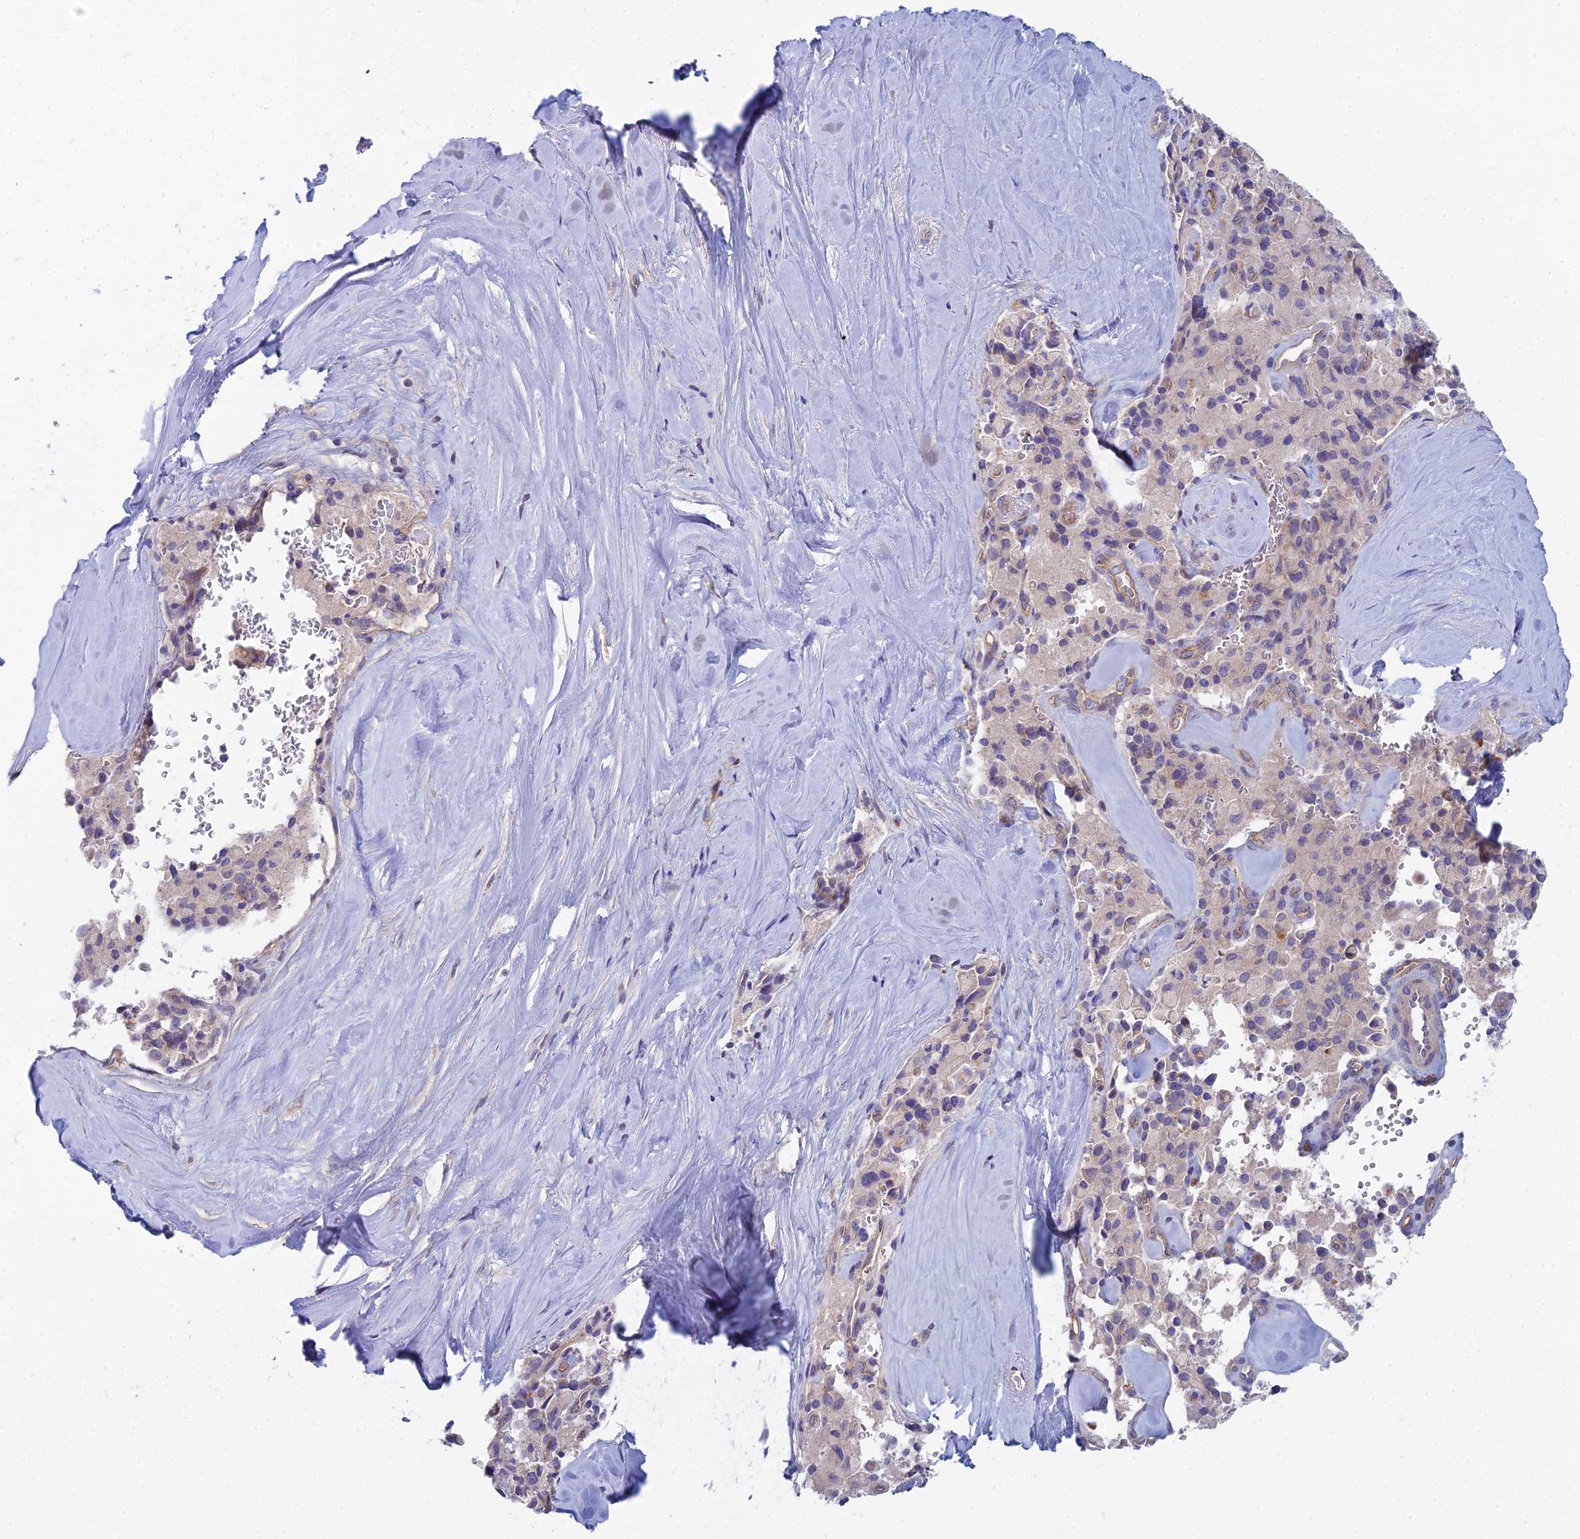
{"staining": {"intensity": "negative", "quantity": "none", "location": "none"}, "tissue": "pancreatic cancer", "cell_type": "Tumor cells", "image_type": "cancer", "snomed": [{"axis": "morphology", "description": "Adenocarcinoma, NOS"}, {"axis": "topography", "description": "Pancreas"}], "caption": "DAB immunohistochemical staining of human adenocarcinoma (pancreatic) reveals no significant positivity in tumor cells. Brightfield microscopy of immunohistochemistry (IHC) stained with DAB (brown) and hematoxylin (blue), captured at high magnification.", "gene": "METTL26", "patient": {"sex": "male", "age": 65}}